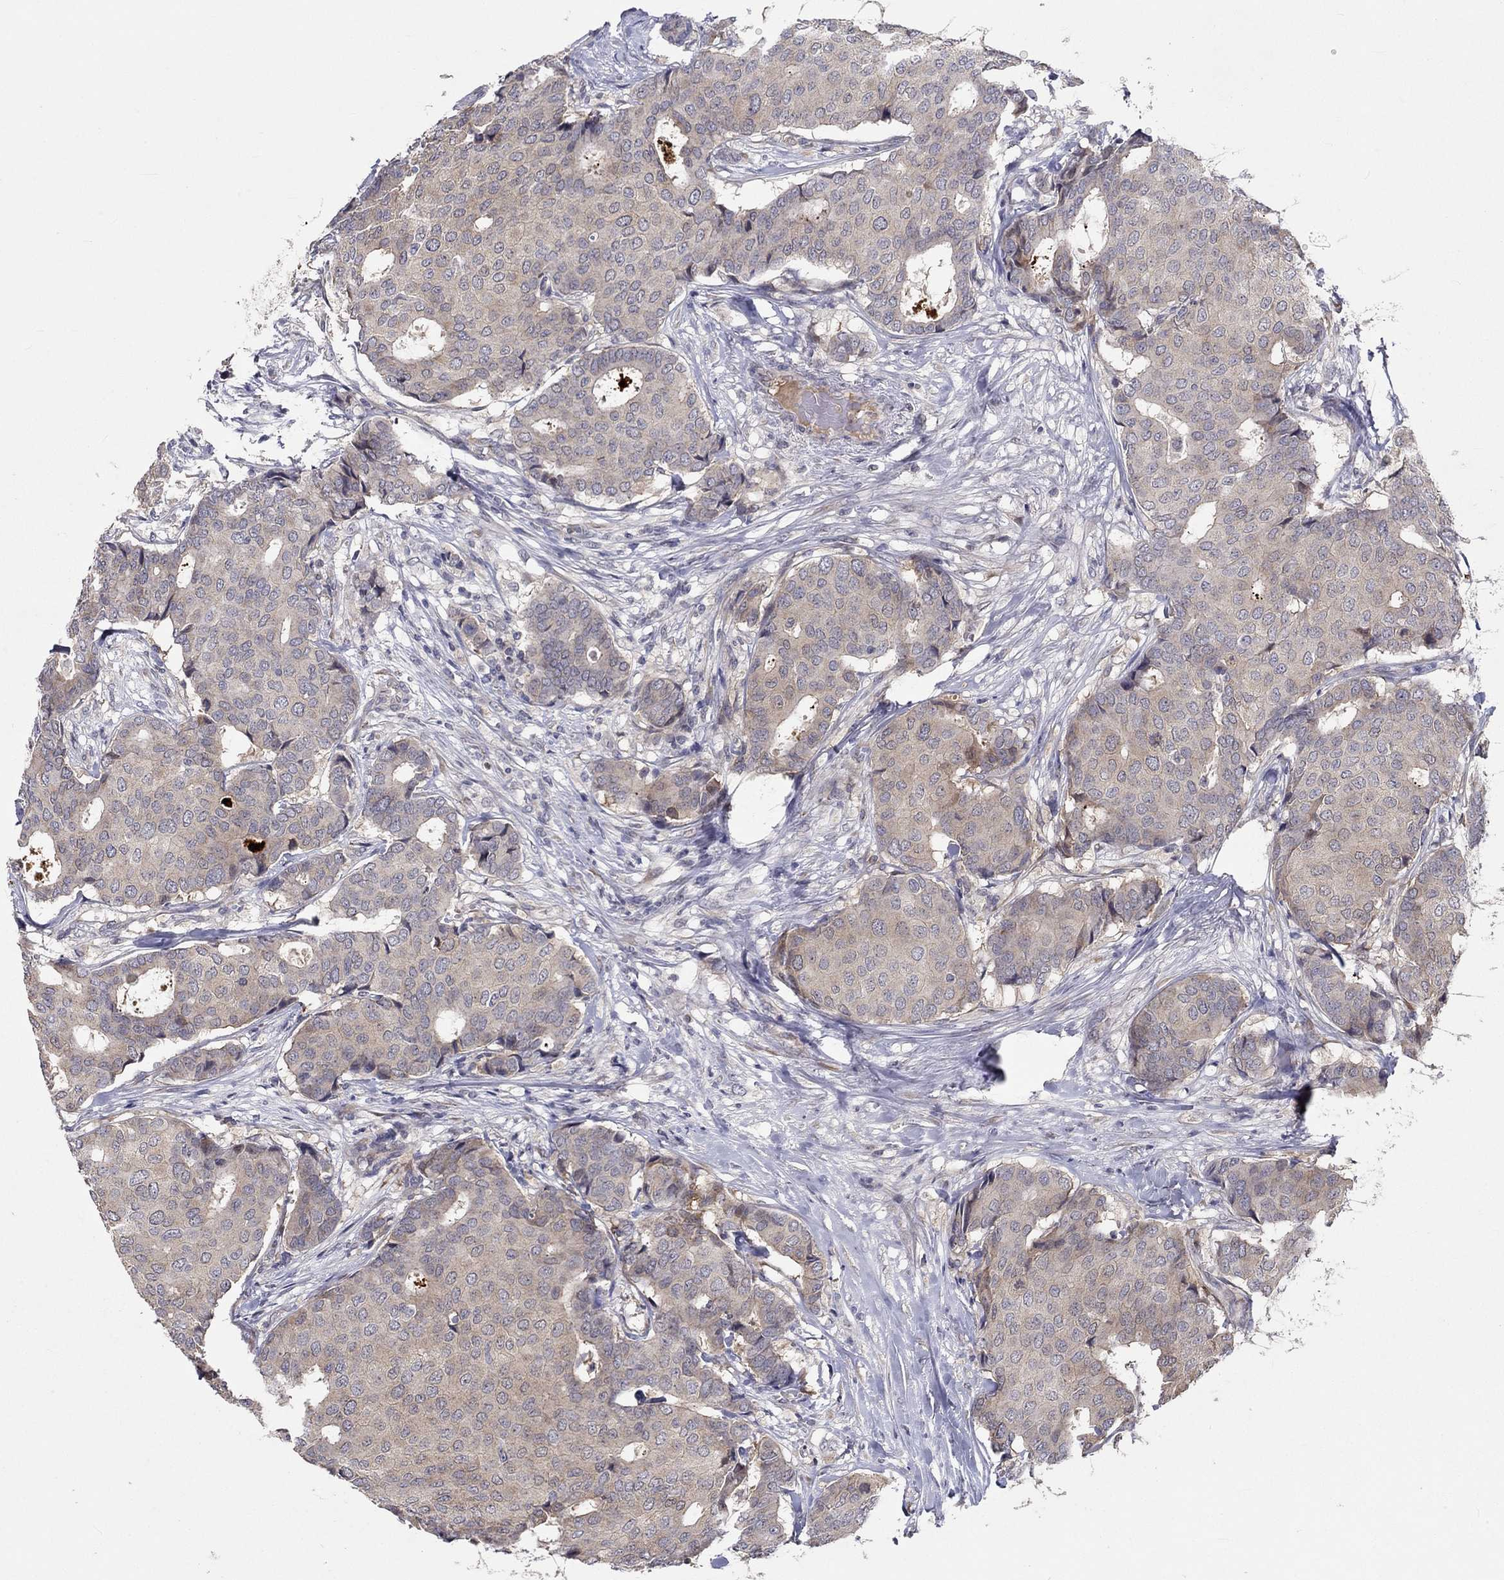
{"staining": {"intensity": "weak", "quantity": "<25%", "location": "cytoplasmic/membranous"}, "tissue": "breast cancer", "cell_type": "Tumor cells", "image_type": "cancer", "snomed": [{"axis": "morphology", "description": "Duct carcinoma"}, {"axis": "topography", "description": "Breast"}], "caption": "Human breast cancer stained for a protein using IHC exhibits no positivity in tumor cells.", "gene": "CETN3", "patient": {"sex": "female", "age": 75}}